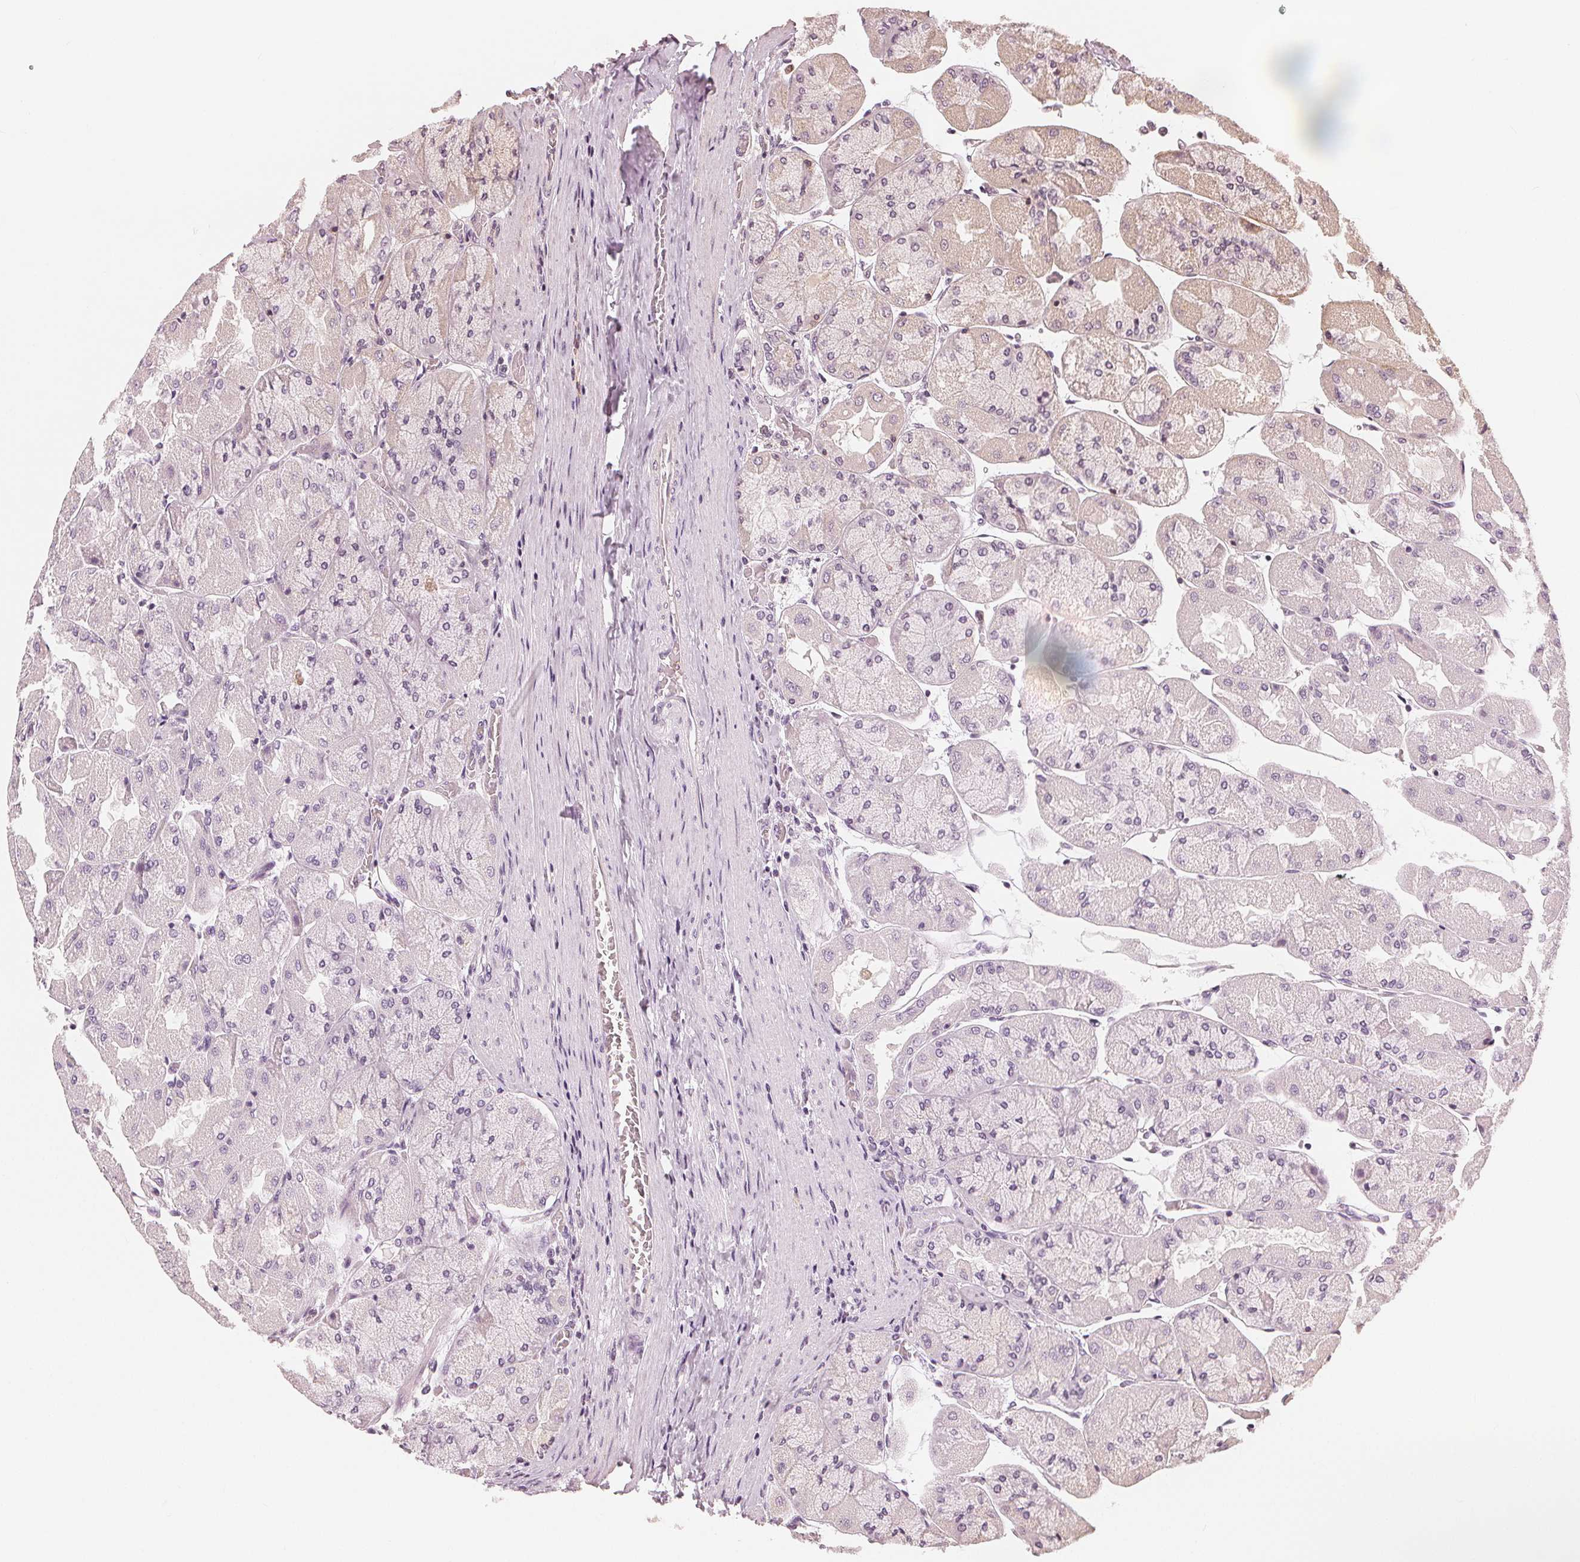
{"staining": {"intensity": "weak", "quantity": "<25%", "location": "cytoplasmic/membranous"}, "tissue": "stomach", "cell_type": "Glandular cells", "image_type": "normal", "snomed": [{"axis": "morphology", "description": "Normal tissue, NOS"}, {"axis": "topography", "description": "Stomach"}], "caption": "Immunohistochemistry (IHC) photomicrograph of unremarkable stomach: stomach stained with DAB reveals no significant protein positivity in glandular cells. The staining was performed using DAB (3,3'-diaminobenzidine) to visualize the protein expression in brown, while the nuclei were stained in blue with hematoxylin (Magnification: 20x).", "gene": "SLC34A1", "patient": {"sex": "female", "age": 61}}